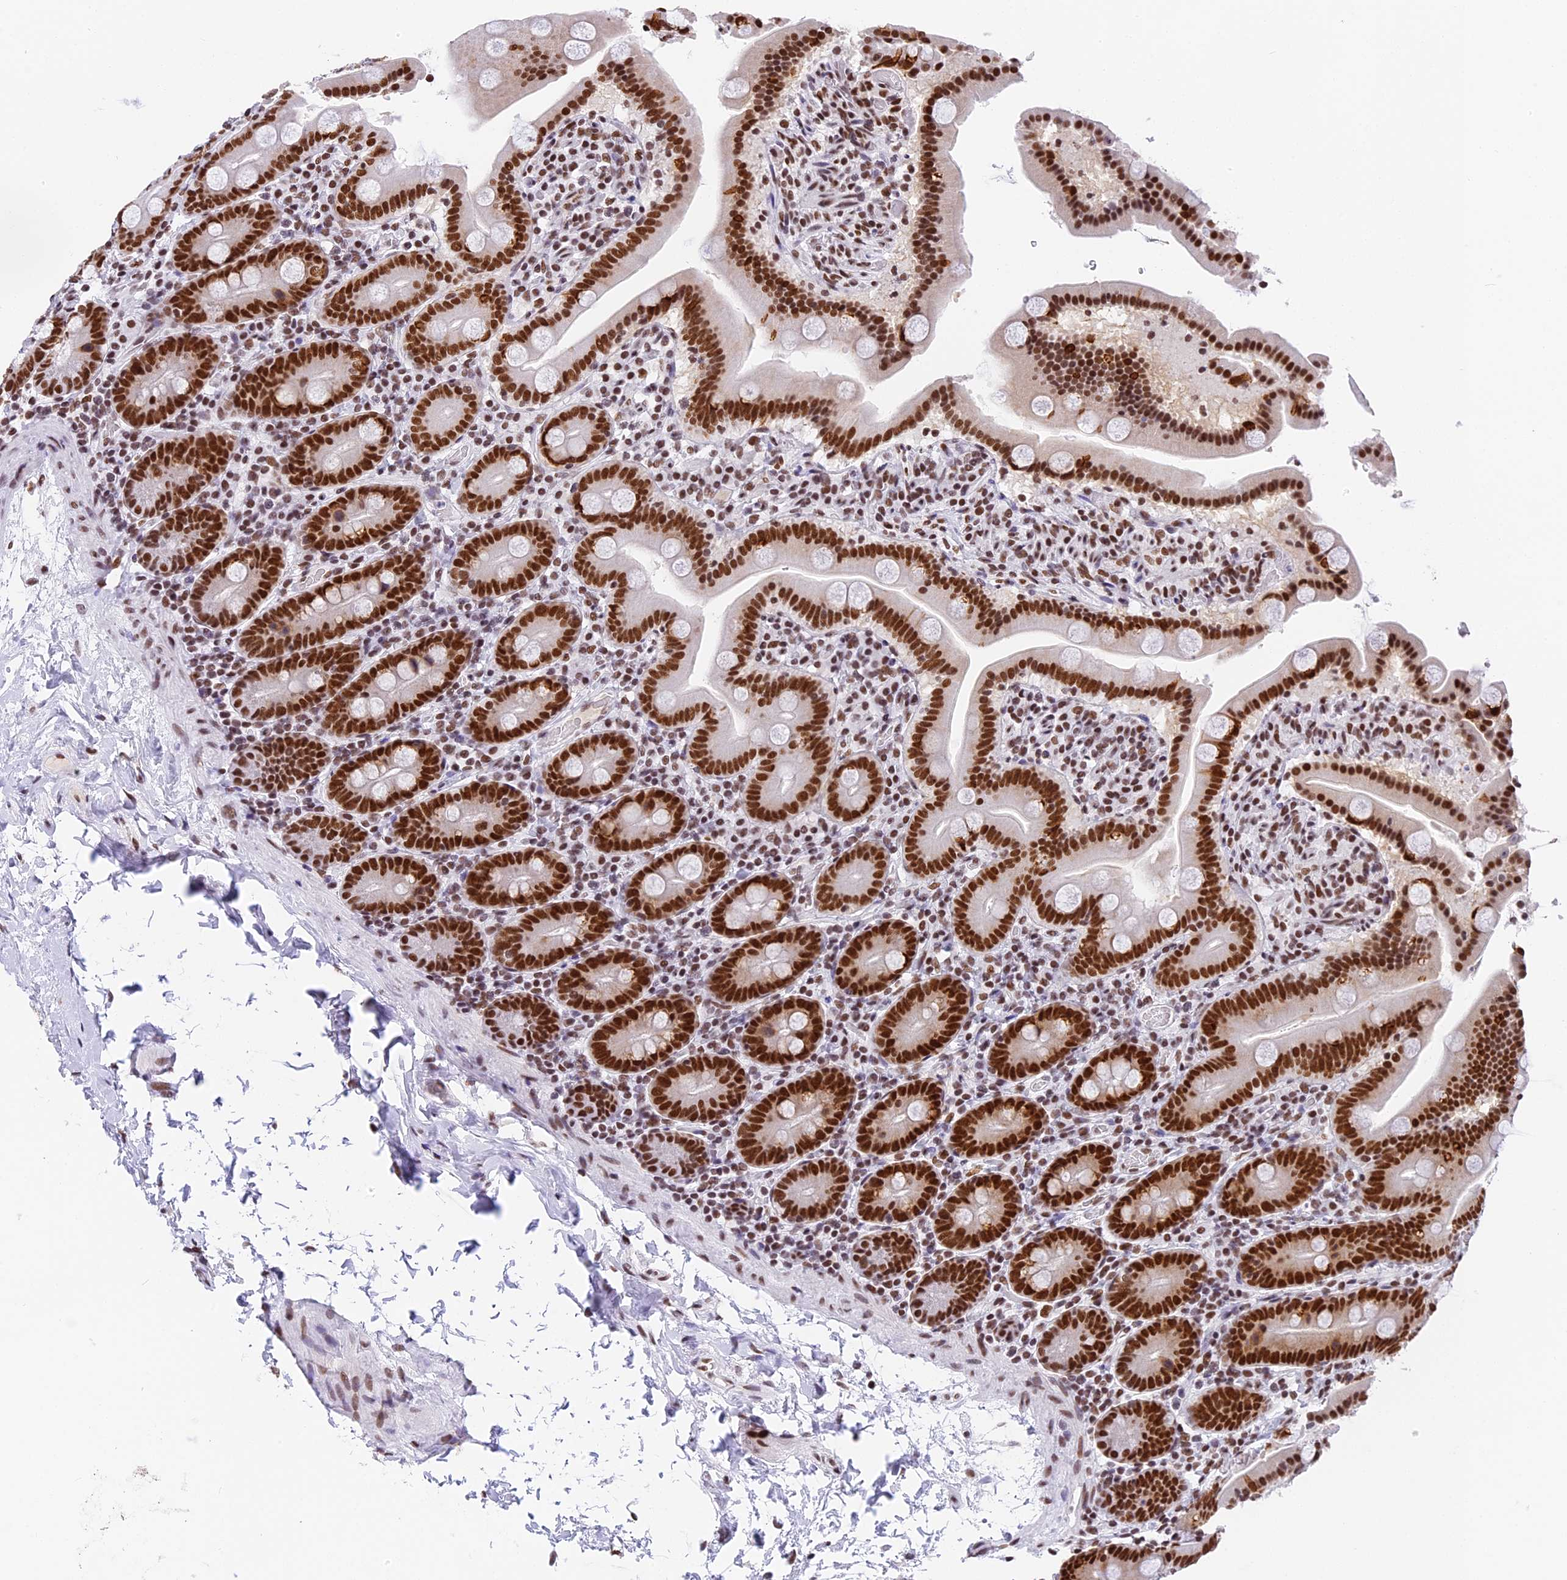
{"staining": {"intensity": "strong", "quantity": ">75%", "location": "nuclear"}, "tissue": "duodenum", "cell_type": "Glandular cells", "image_type": "normal", "snomed": [{"axis": "morphology", "description": "Normal tissue, NOS"}, {"axis": "topography", "description": "Duodenum"}], "caption": "Brown immunohistochemical staining in normal human duodenum reveals strong nuclear expression in approximately >75% of glandular cells.", "gene": "SBNO1", "patient": {"sex": "male", "age": 55}}